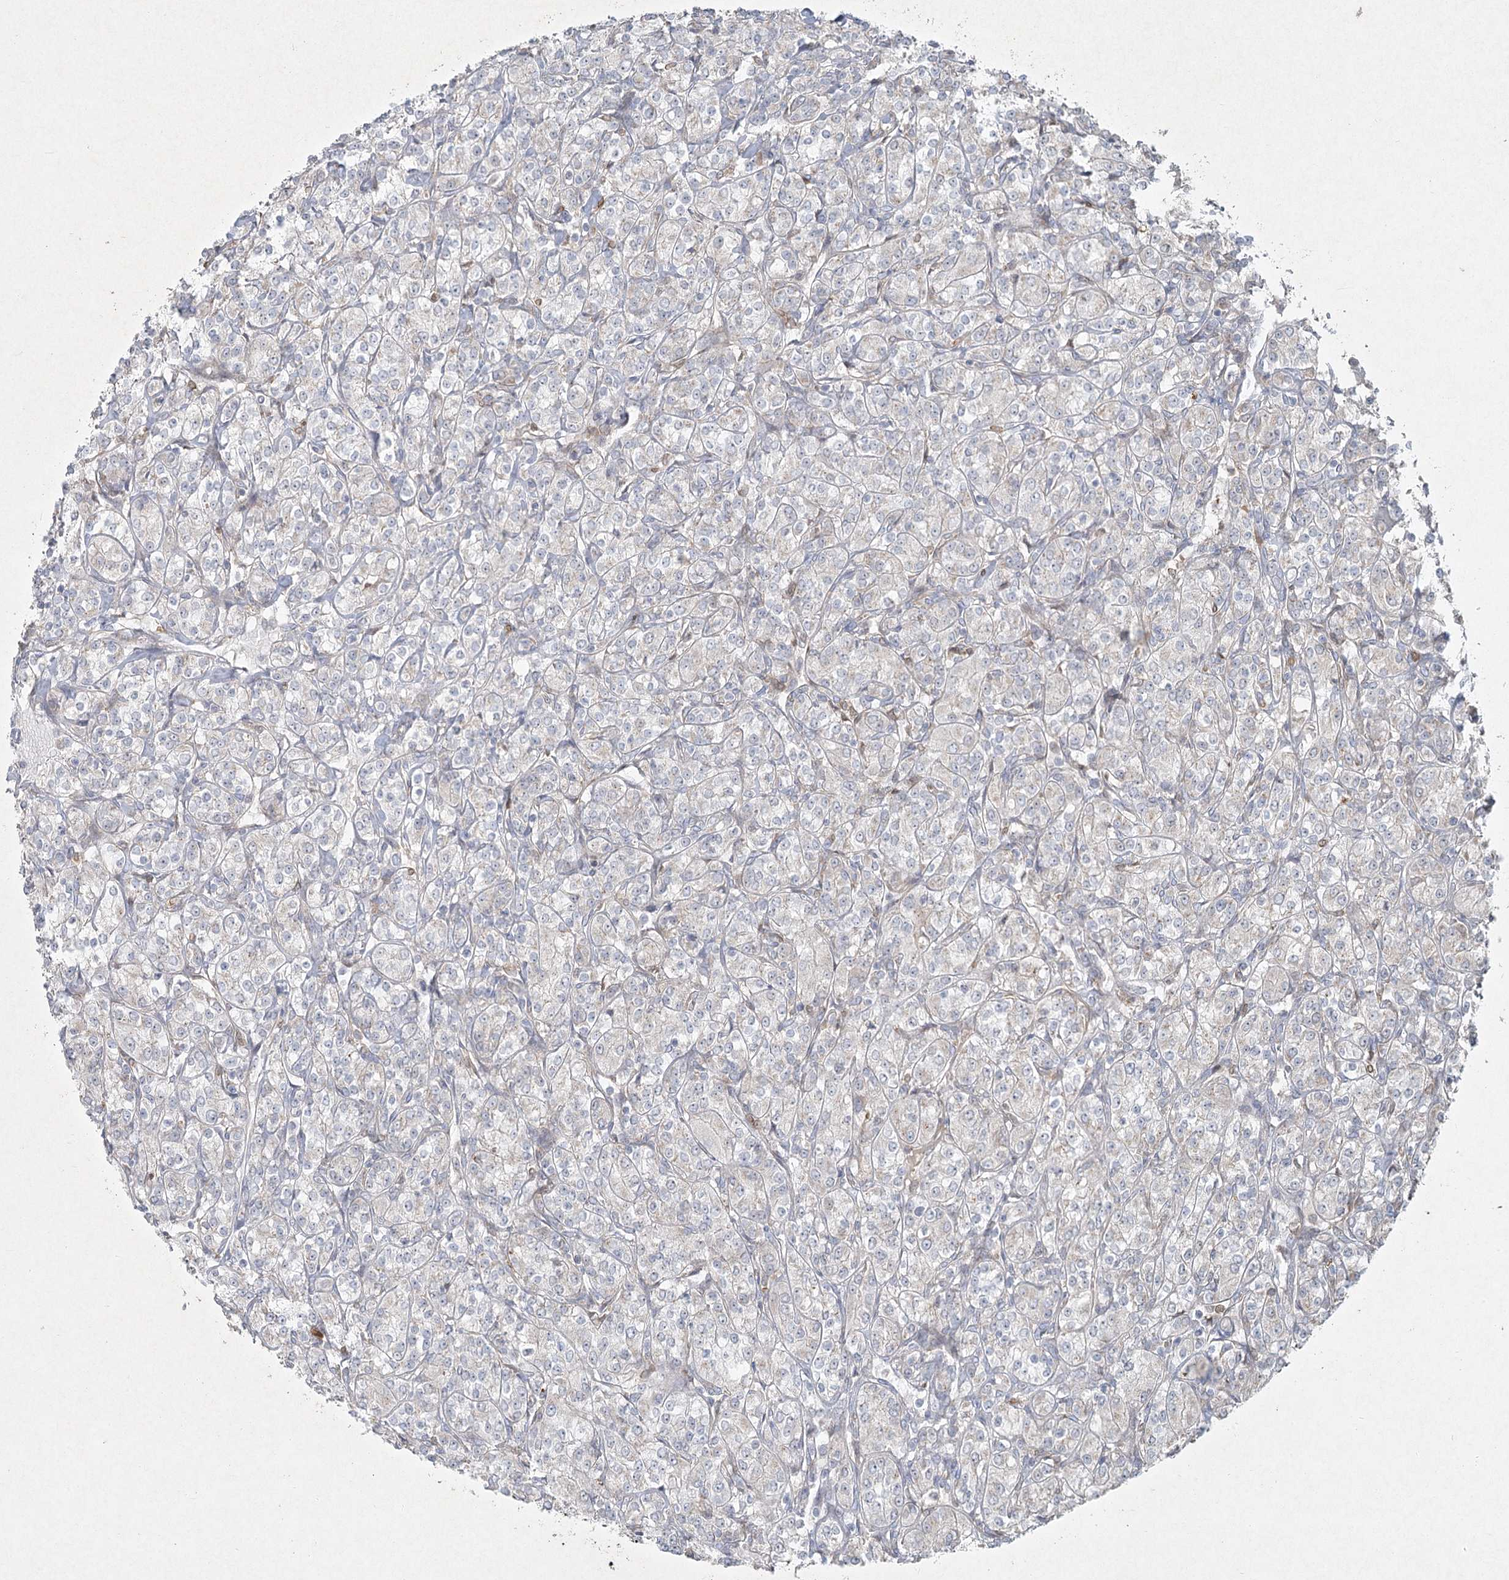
{"staining": {"intensity": "negative", "quantity": "none", "location": "none"}, "tissue": "renal cancer", "cell_type": "Tumor cells", "image_type": "cancer", "snomed": [{"axis": "morphology", "description": "Adenocarcinoma, NOS"}, {"axis": "topography", "description": "Kidney"}], "caption": "IHC of adenocarcinoma (renal) shows no expression in tumor cells. The staining was performed using DAB (3,3'-diaminobenzidine) to visualize the protein expression in brown, while the nuclei were stained in blue with hematoxylin (Magnification: 20x).", "gene": "LRP2BP", "patient": {"sex": "male", "age": 77}}